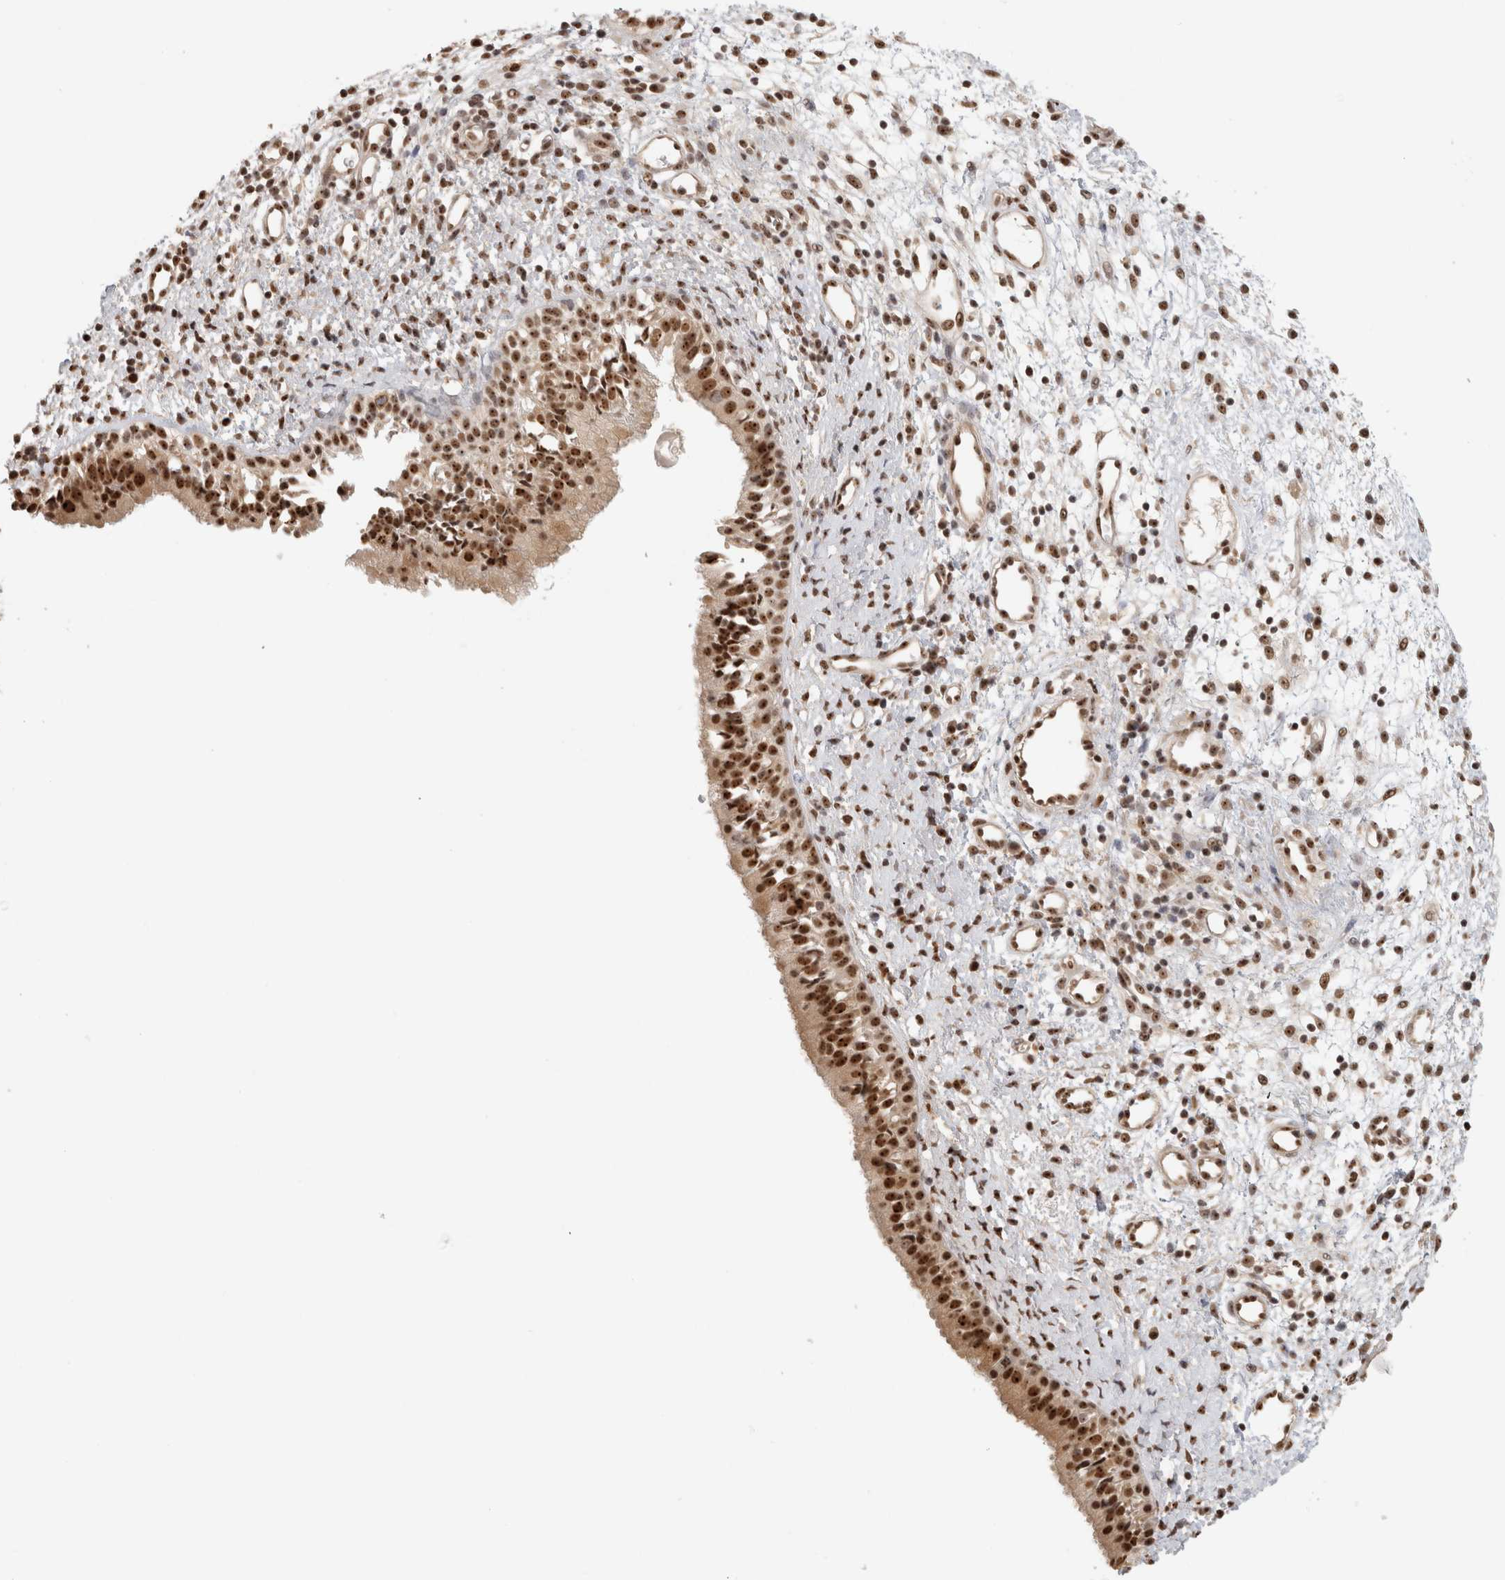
{"staining": {"intensity": "strong", "quantity": ">75%", "location": "nuclear"}, "tissue": "nasopharynx", "cell_type": "Respiratory epithelial cells", "image_type": "normal", "snomed": [{"axis": "morphology", "description": "Normal tissue, NOS"}, {"axis": "topography", "description": "Nasopharynx"}], "caption": "High-power microscopy captured an immunohistochemistry (IHC) histopathology image of unremarkable nasopharynx, revealing strong nuclear positivity in approximately >75% of respiratory epithelial cells. The protein is shown in brown color, while the nuclei are stained blue.", "gene": "EBNA1BP2", "patient": {"sex": "male", "age": 22}}